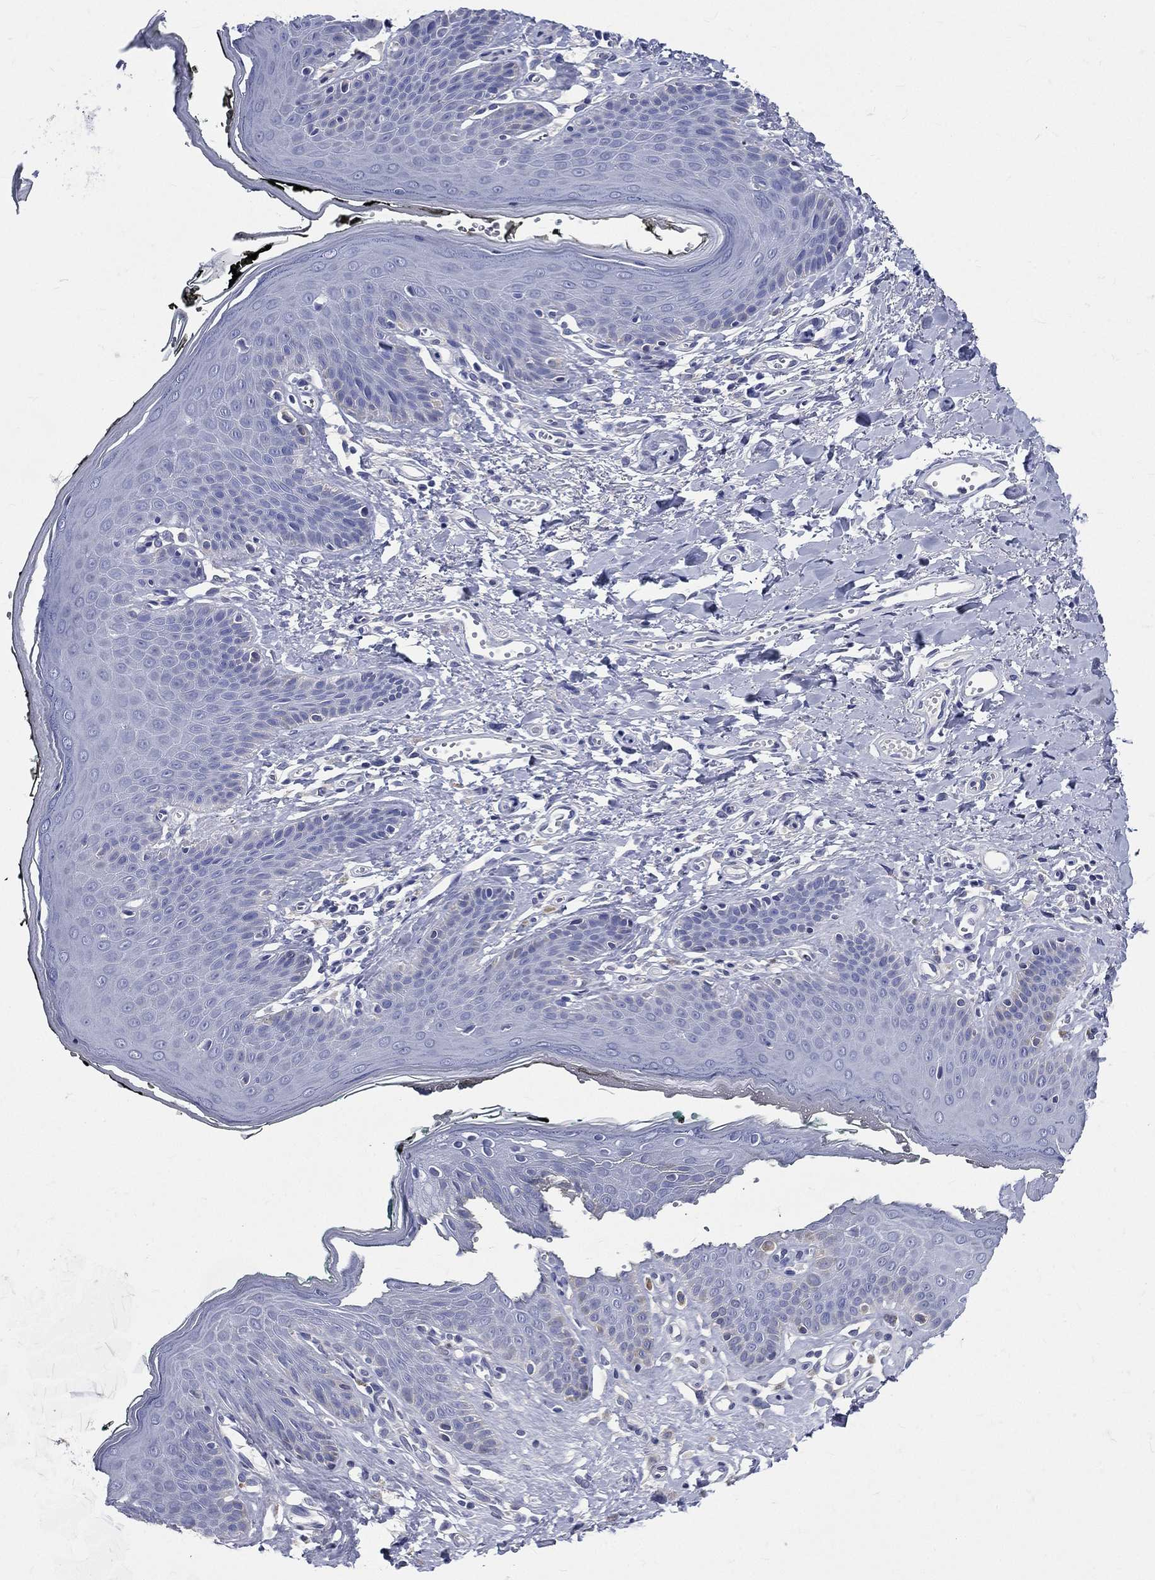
{"staining": {"intensity": "negative", "quantity": "none", "location": "none"}, "tissue": "vagina", "cell_type": "Squamous epithelial cells", "image_type": "normal", "snomed": [{"axis": "morphology", "description": "Normal tissue, NOS"}, {"axis": "topography", "description": "Vagina"}], "caption": "IHC micrograph of benign vagina: vagina stained with DAB (3,3'-diaminobenzidine) exhibits no significant protein staining in squamous epithelial cells. (Stains: DAB immunohistochemistry (IHC) with hematoxylin counter stain, Microscopy: brightfield microscopy at high magnification).", "gene": "DPYS", "patient": {"sex": "female", "age": 66}}